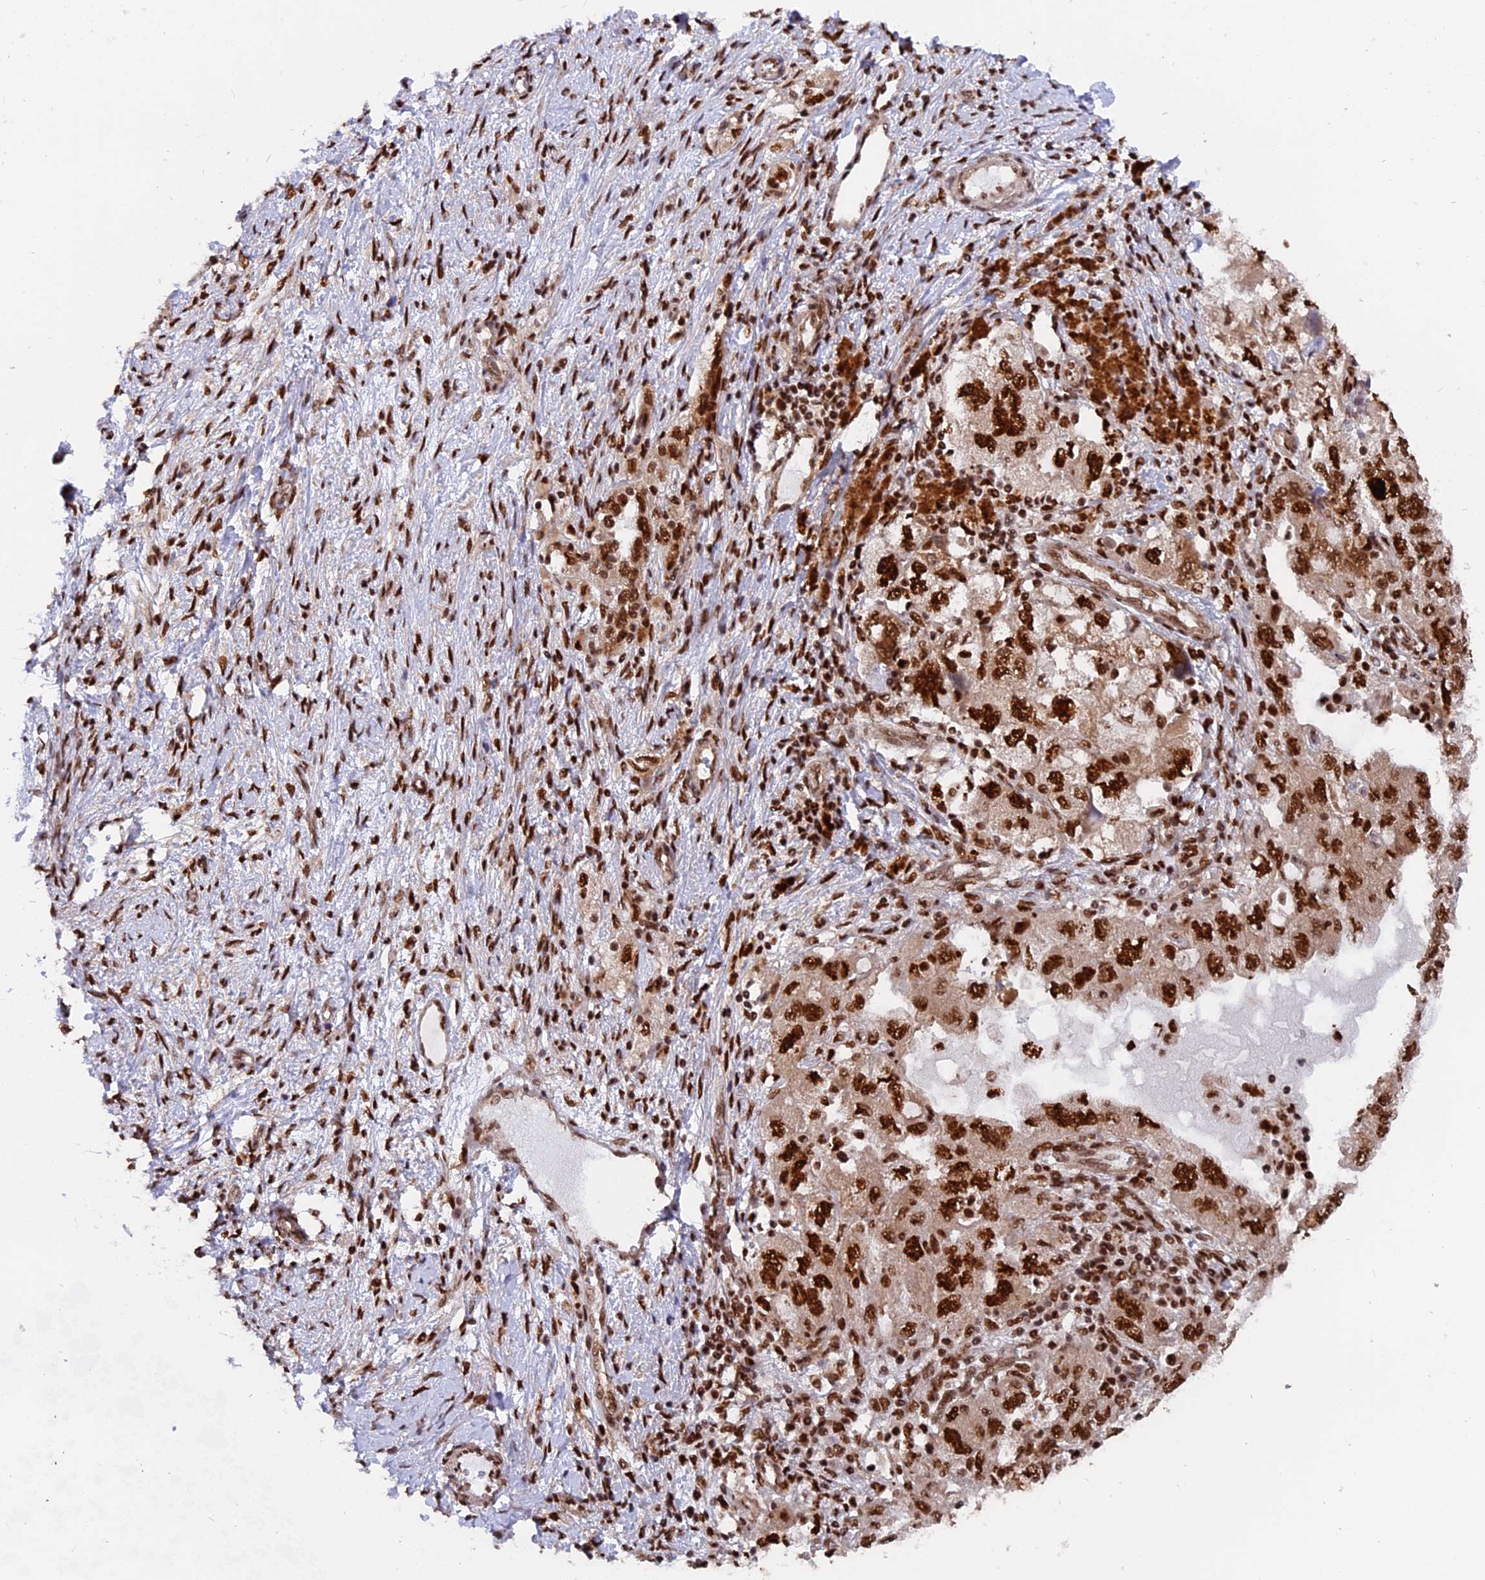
{"staining": {"intensity": "strong", "quantity": ">75%", "location": "nuclear"}, "tissue": "ovarian cancer", "cell_type": "Tumor cells", "image_type": "cancer", "snomed": [{"axis": "morphology", "description": "Carcinoma, NOS"}, {"axis": "morphology", "description": "Cystadenocarcinoma, serous, NOS"}, {"axis": "topography", "description": "Ovary"}], "caption": "Immunohistochemistry micrograph of ovarian carcinoma stained for a protein (brown), which reveals high levels of strong nuclear staining in approximately >75% of tumor cells.", "gene": "RAMAC", "patient": {"sex": "female", "age": 69}}